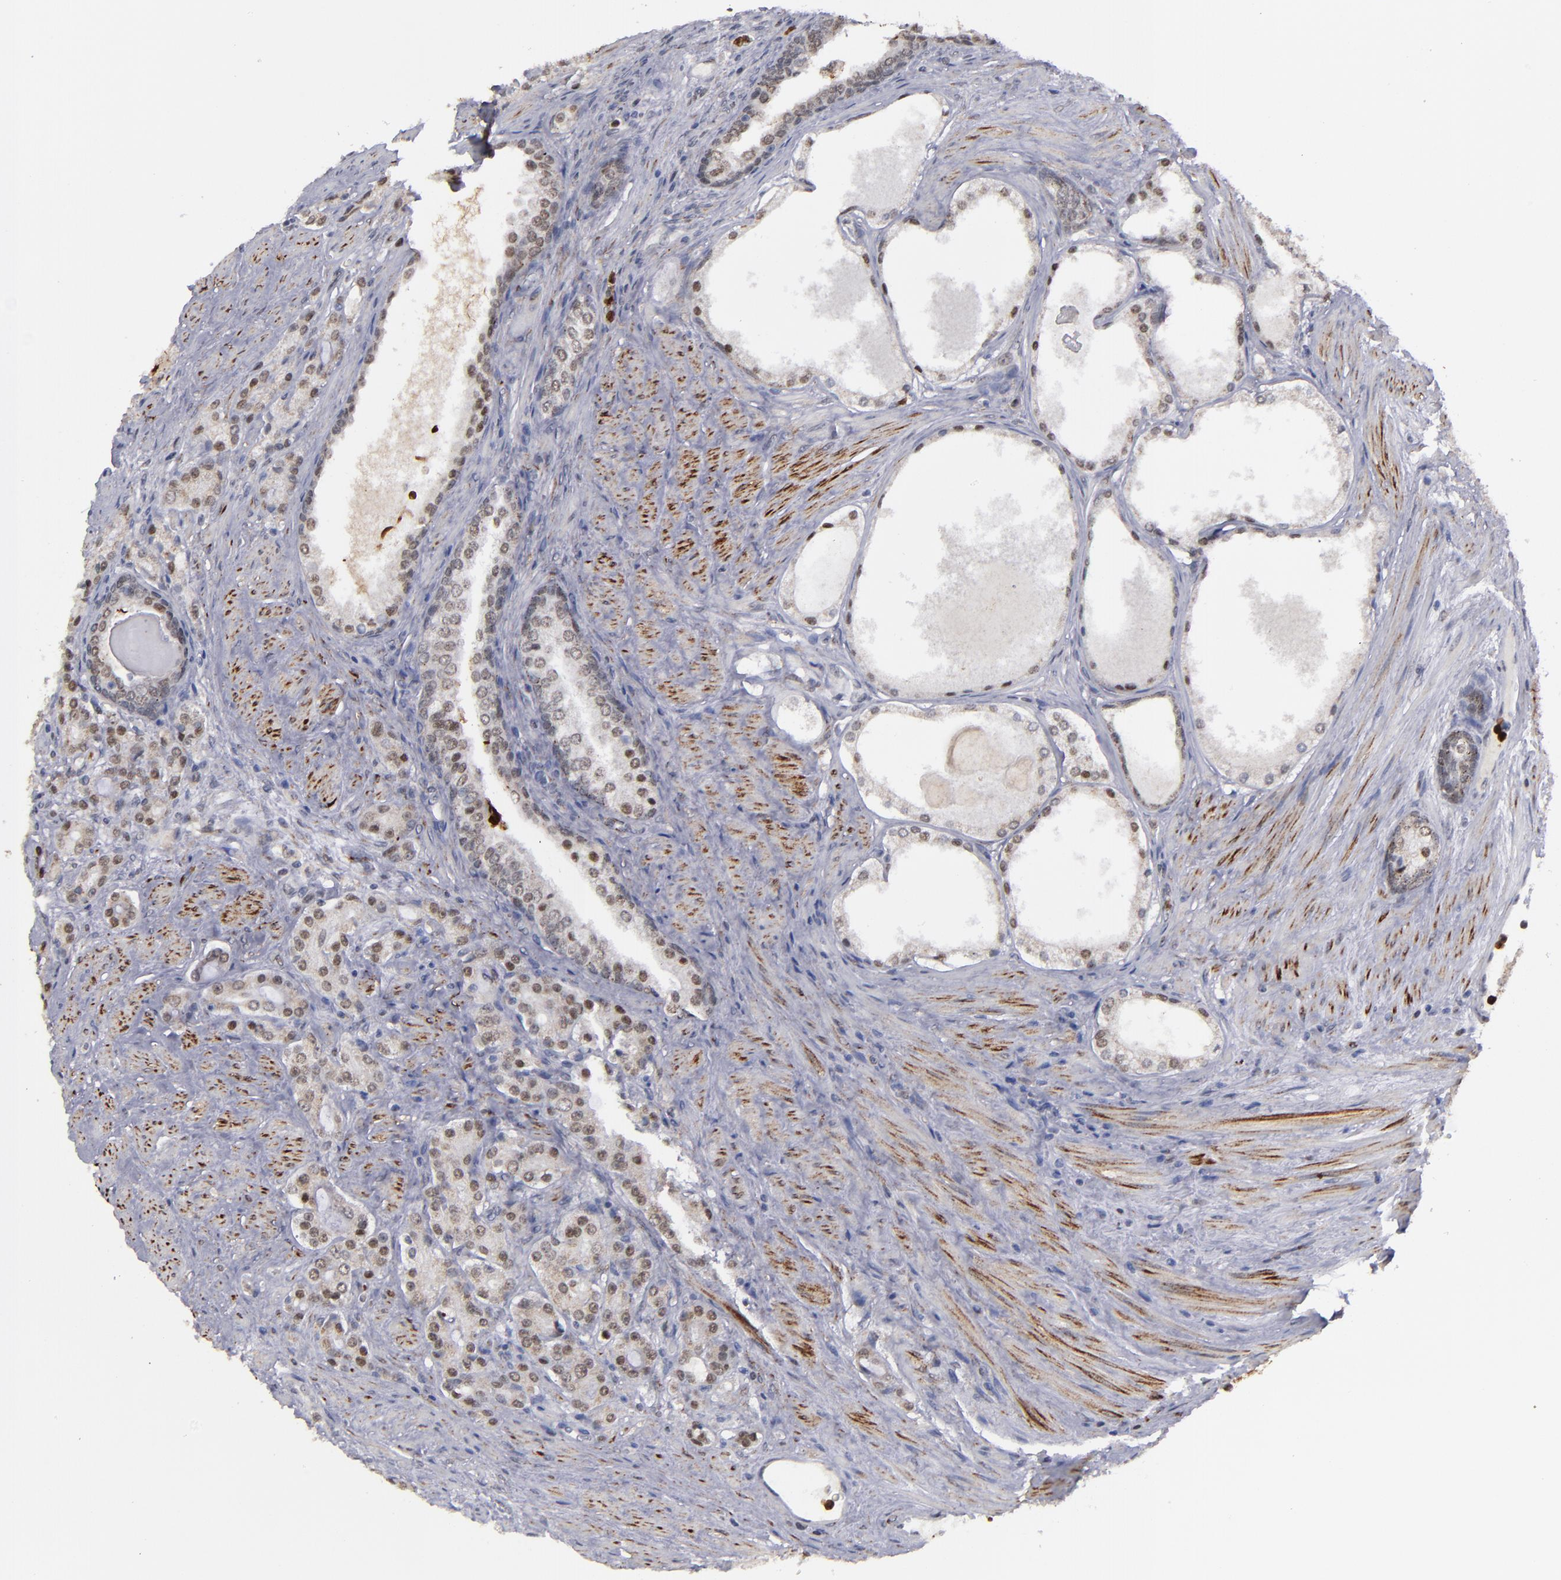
{"staining": {"intensity": "weak", "quantity": "25%-75%", "location": "nuclear"}, "tissue": "prostate cancer", "cell_type": "Tumor cells", "image_type": "cancer", "snomed": [{"axis": "morphology", "description": "Adenocarcinoma, Medium grade"}, {"axis": "topography", "description": "Prostate"}], "caption": "Prostate cancer was stained to show a protein in brown. There is low levels of weak nuclear expression in about 25%-75% of tumor cells. Using DAB (3,3'-diaminobenzidine) (brown) and hematoxylin (blue) stains, captured at high magnification using brightfield microscopy.", "gene": "RREB1", "patient": {"sex": "male", "age": 72}}